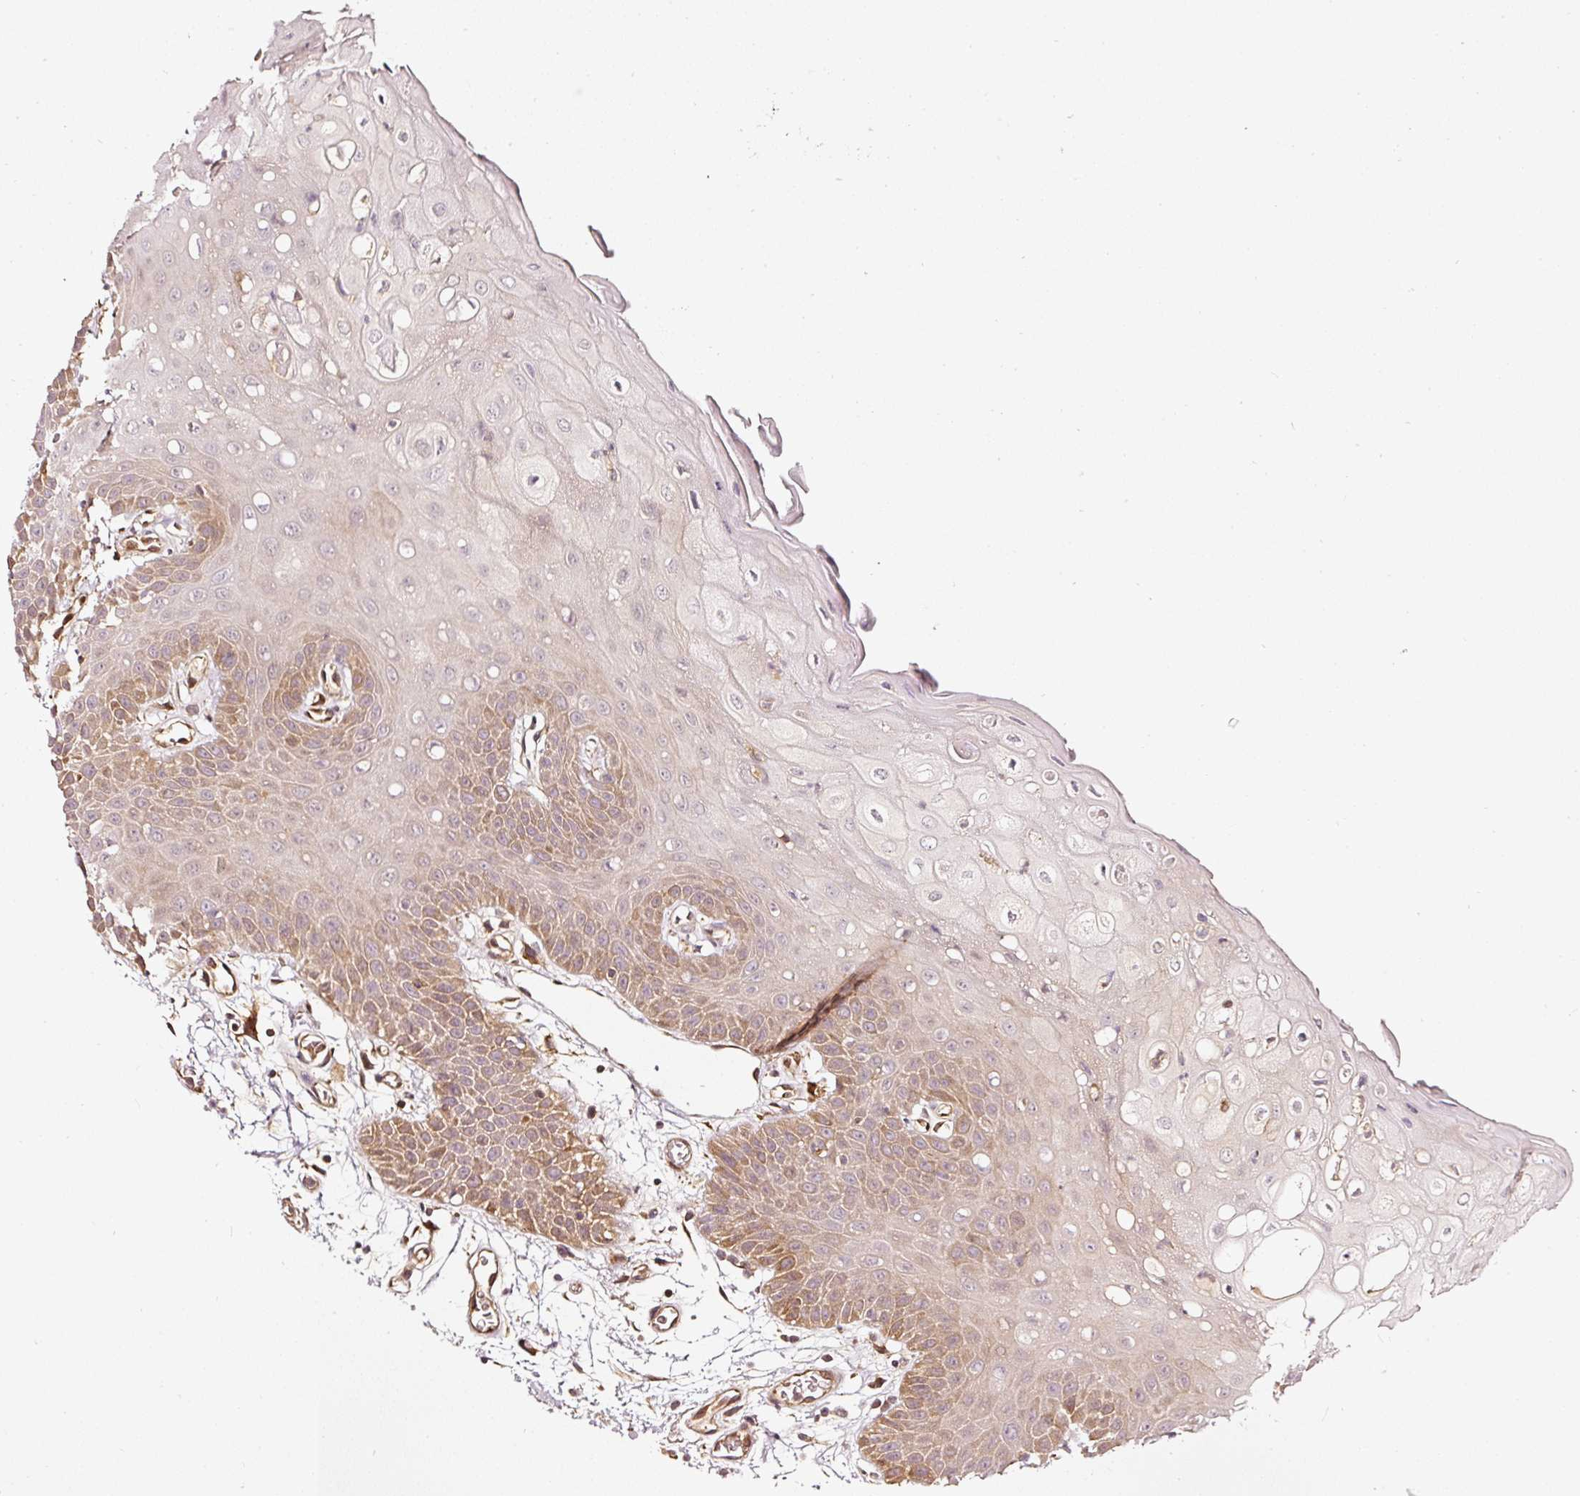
{"staining": {"intensity": "moderate", "quantity": "25%-75%", "location": "cytoplasmic/membranous"}, "tissue": "oral mucosa", "cell_type": "Squamous epithelial cells", "image_type": "normal", "snomed": [{"axis": "morphology", "description": "Normal tissue, NOS"}, {"axis": "topography", "description": "Oral tissue"}, {"axis": "topography", "description": "Tounge, NOS"}], "caption": "High-magnification brightfield microscopy of unremarkable oral mucosa stained with DAB (brown) and counterstained with hematoxylin (blue). squamous epithelial cells exhibit moderate cytoplasmic/membranous expression is present in about25%-75% of cells.", "gene": "ASMTL", "patient": {"sex": "female", "age": 59}}